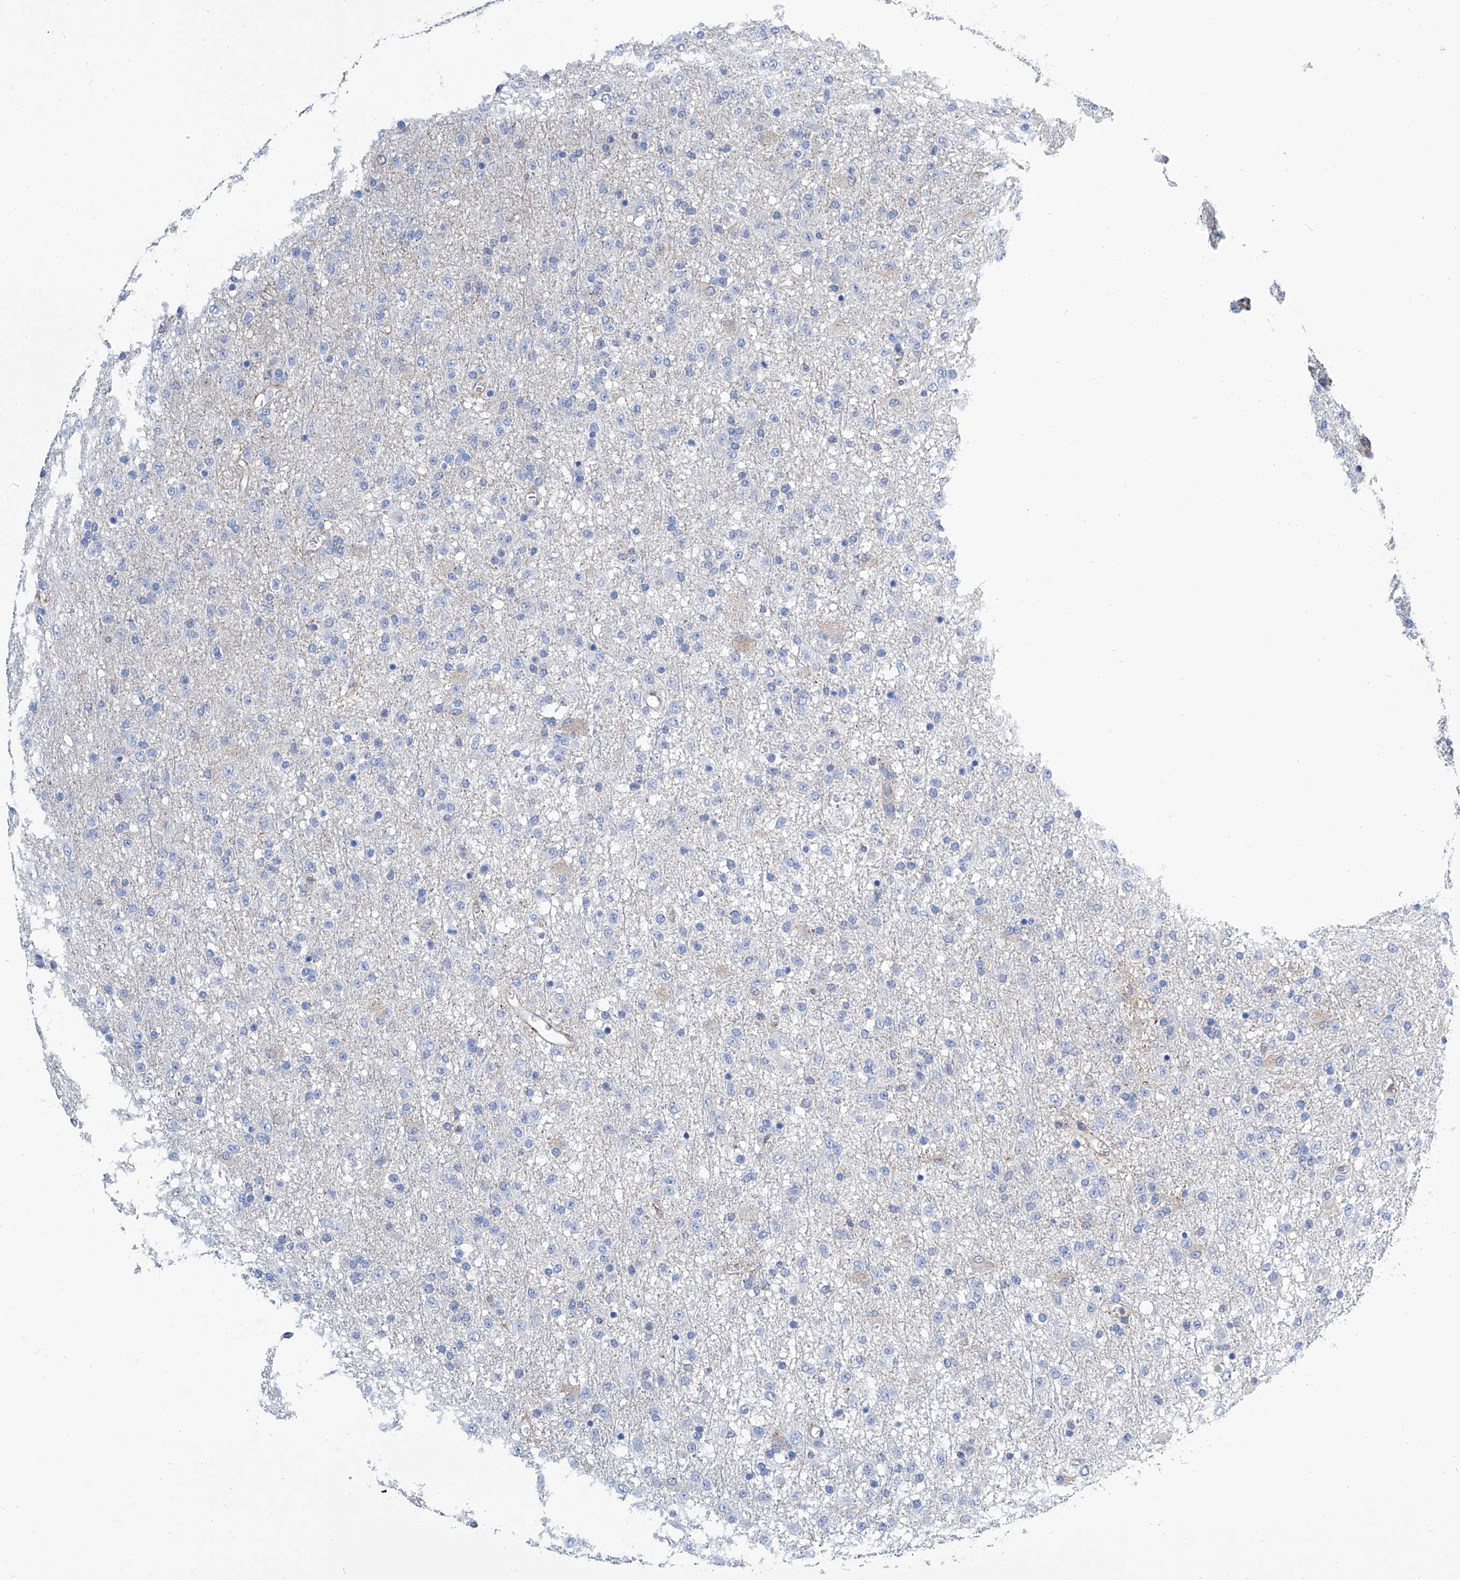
{"staining": {"intensity": "negative", "quantity": "none", "location": "none"}, "tissue": "glioma", "cell_type": "Tumor cells", "image_type": "cancer", "snomed": [{"axis": "morphology", "description": "Glioma, malignant, Low grade"}, {"axis": "topography", "description": "Brain"}], "caption": "DAB (3,3'-diaminobenzidine) immunohistochemical staining of malignant low-grade glioma displays no significant positivity in tumor cells. (Brightfield microscopy of DAB (3,3'-diaminobenzidine) immunohistochemistry (IHC) at high magnification).", "gene": "GPT", "patient": {"sex": "male", "age": 65}}